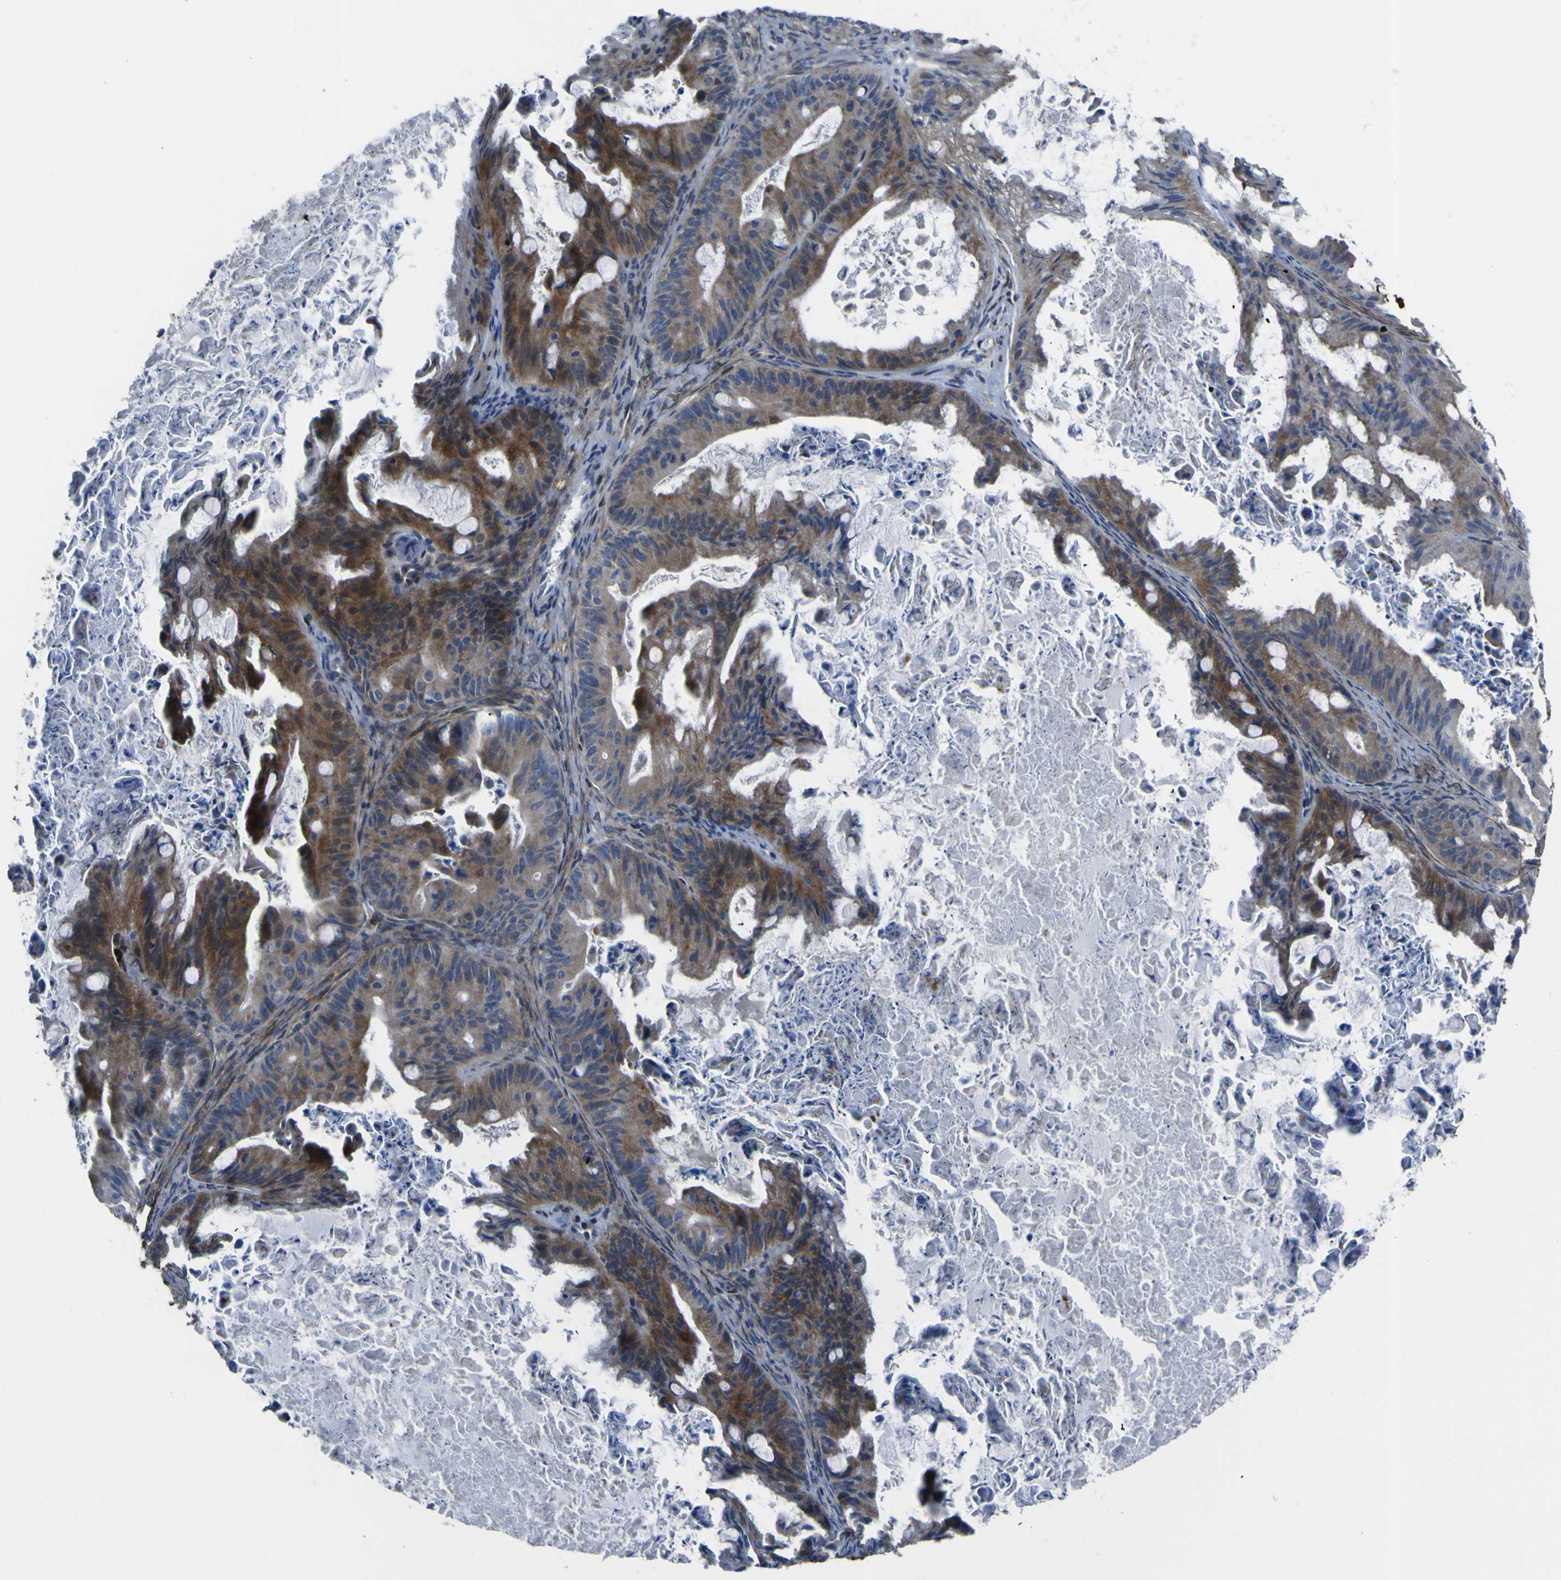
{"staining": {"intensity": "strong", "quantity": "25%-75%", "location": "cytoplasmic/membranous"}, "tissue": "ovarian cancer", "cell_type": "Tumor cells", "image_type": "cancer", "snomed": [{"axis": "morphology", "description": "Cystadenocarcinoma, mucinous, NOS"}, {"axis": "topography", "description": "Ovary"}], "caption": "DAB (3,3'-diaminobenzidine) immunohistochemical staining of mucinous cystadenocarcinoma (ovarian) displays strong cytoplasmic/membranous protein positivity in about 25%-75% of tumor cells. The staining was performed using DAB to visualize the protein expression in brown, while the nuclei were stained in blue with hematoxylin (Magnification: 20x).", "gene": "LRRN1", "patient": {"sex": "female", "age": 37}}